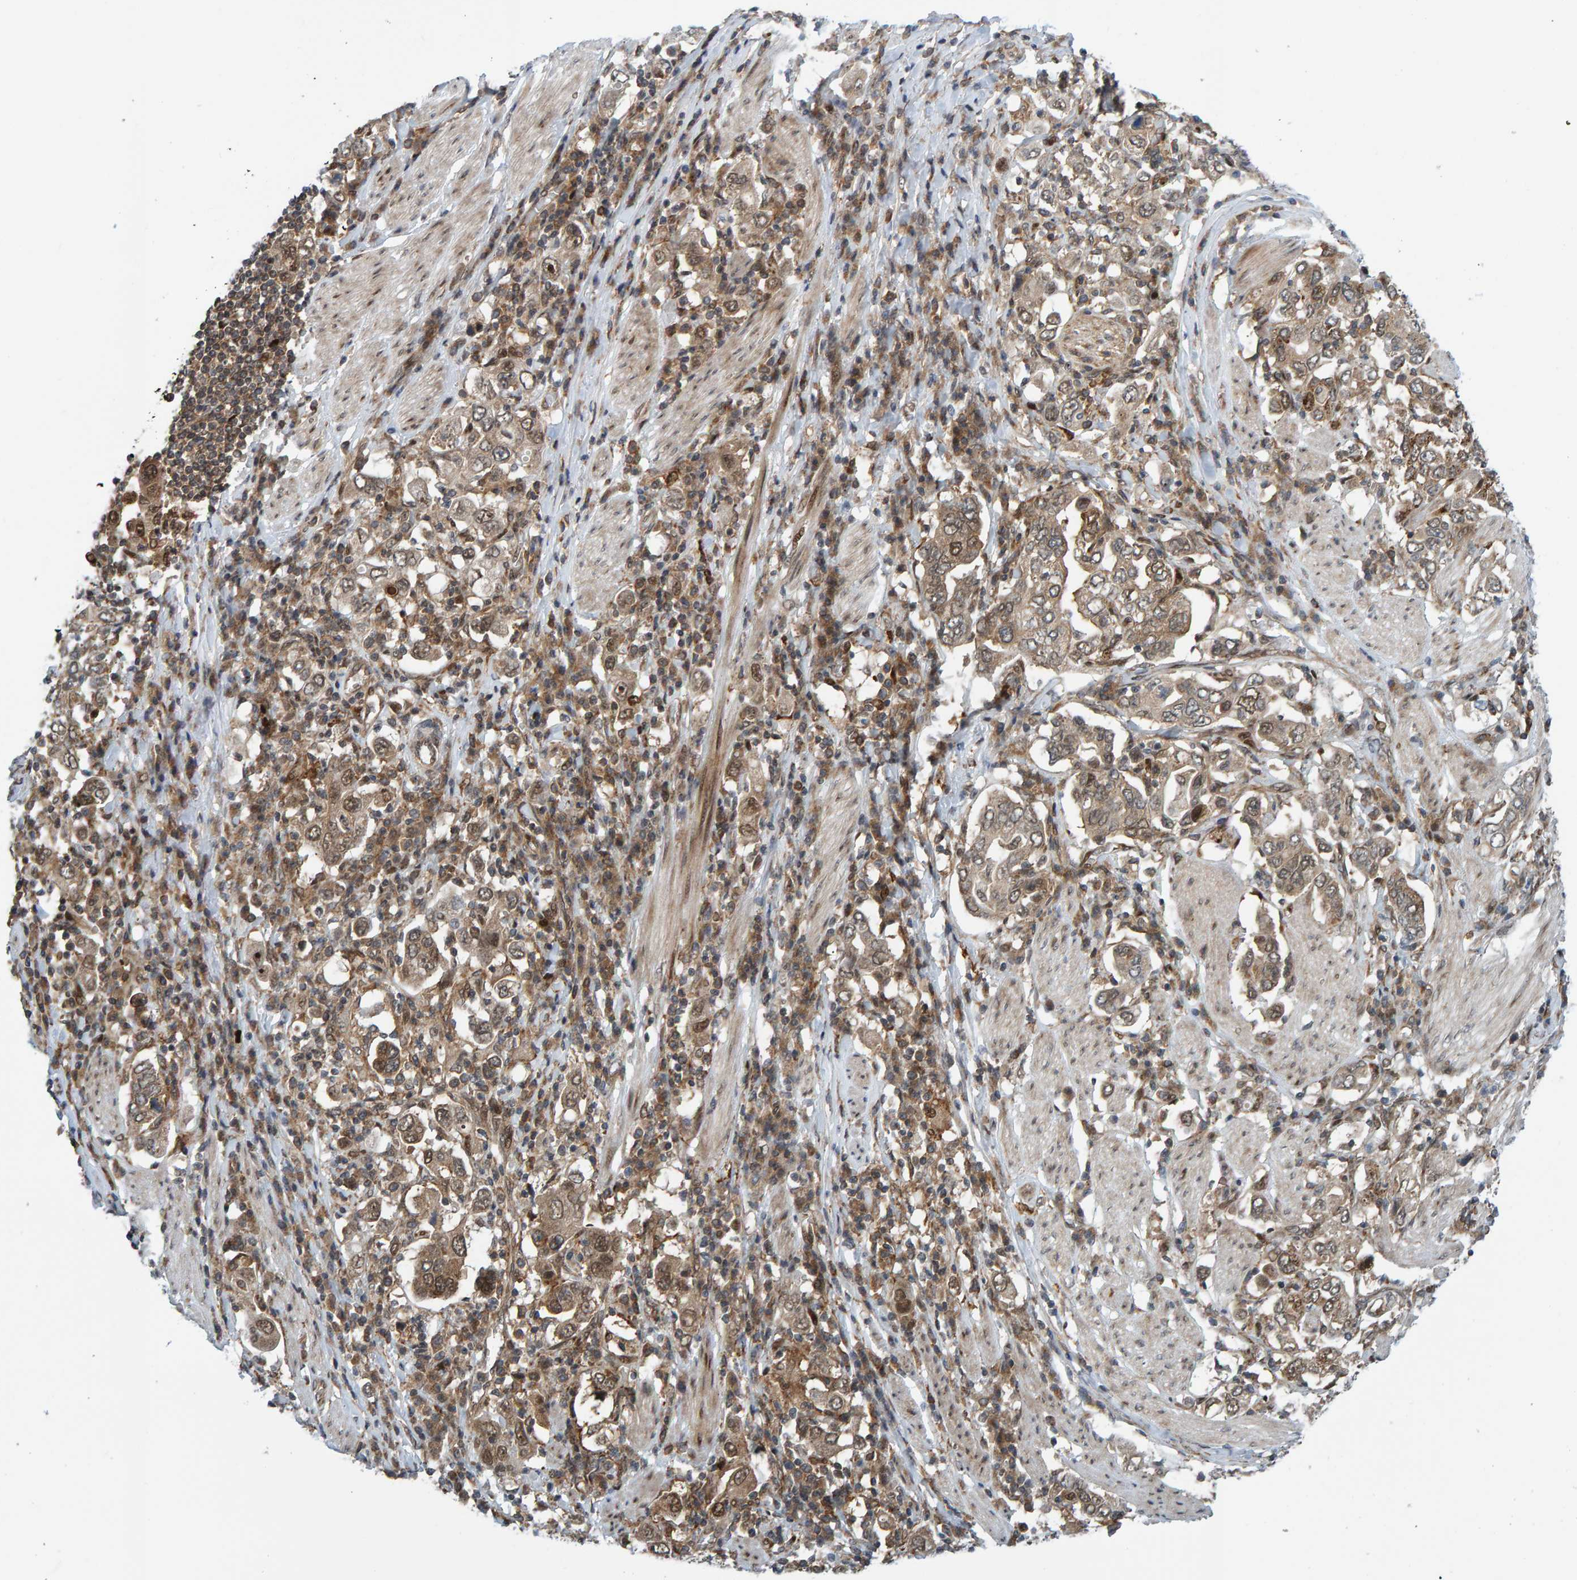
{"staining": {"intensity": "moderate", "quantity": ">75%", "location": "cytoplasmic/membranous"}, "tissue": "stomach cancer", "cell_type": "Tumor cells", "image_type": "cancer", "snomed": [{"axis": "morphology", "description": "Adenocarcinoma, NOS"}, {"axis": "topography", "description": "Stomach, upper"}], "caption": "A brown stain shows moderate cytoplasmic/membranous positivity of a protein in human stomach cancer (adenocarcinoma) tumor cells.", "gene": "ZNF366", "patient": {"sex": "male", "age": 62}}